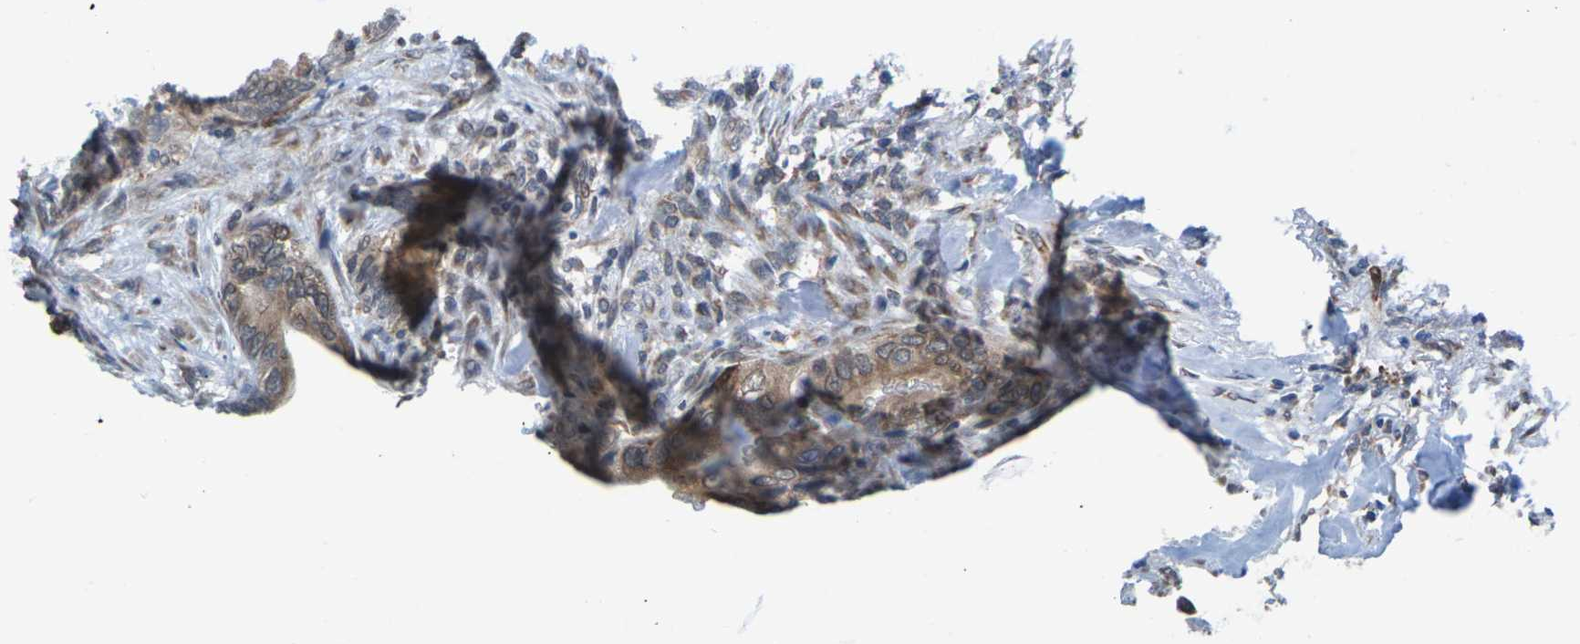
{"staining": {"intensity": "moderate", "quantity": ">75%", "location": "cytoplasmic/membranous"}, "tissue": "liver cancer", "cell_type": "Tumor cells", "image_type": "cancer", "snomed": [{"axis": "morphology", "description": "Cholangiocarcinoma"}, {"axis": "topography", "description": "Liver"}], "caption": "Human liver cancer (cholangiocarcinoma) stained for a protein (brown) demonstrates moderate cytoplasmic/membranous positive staining in about >75% of tumor cells.", "gene": "PDZK1IP1", "patient": {"sex": "female", "age": 55}}